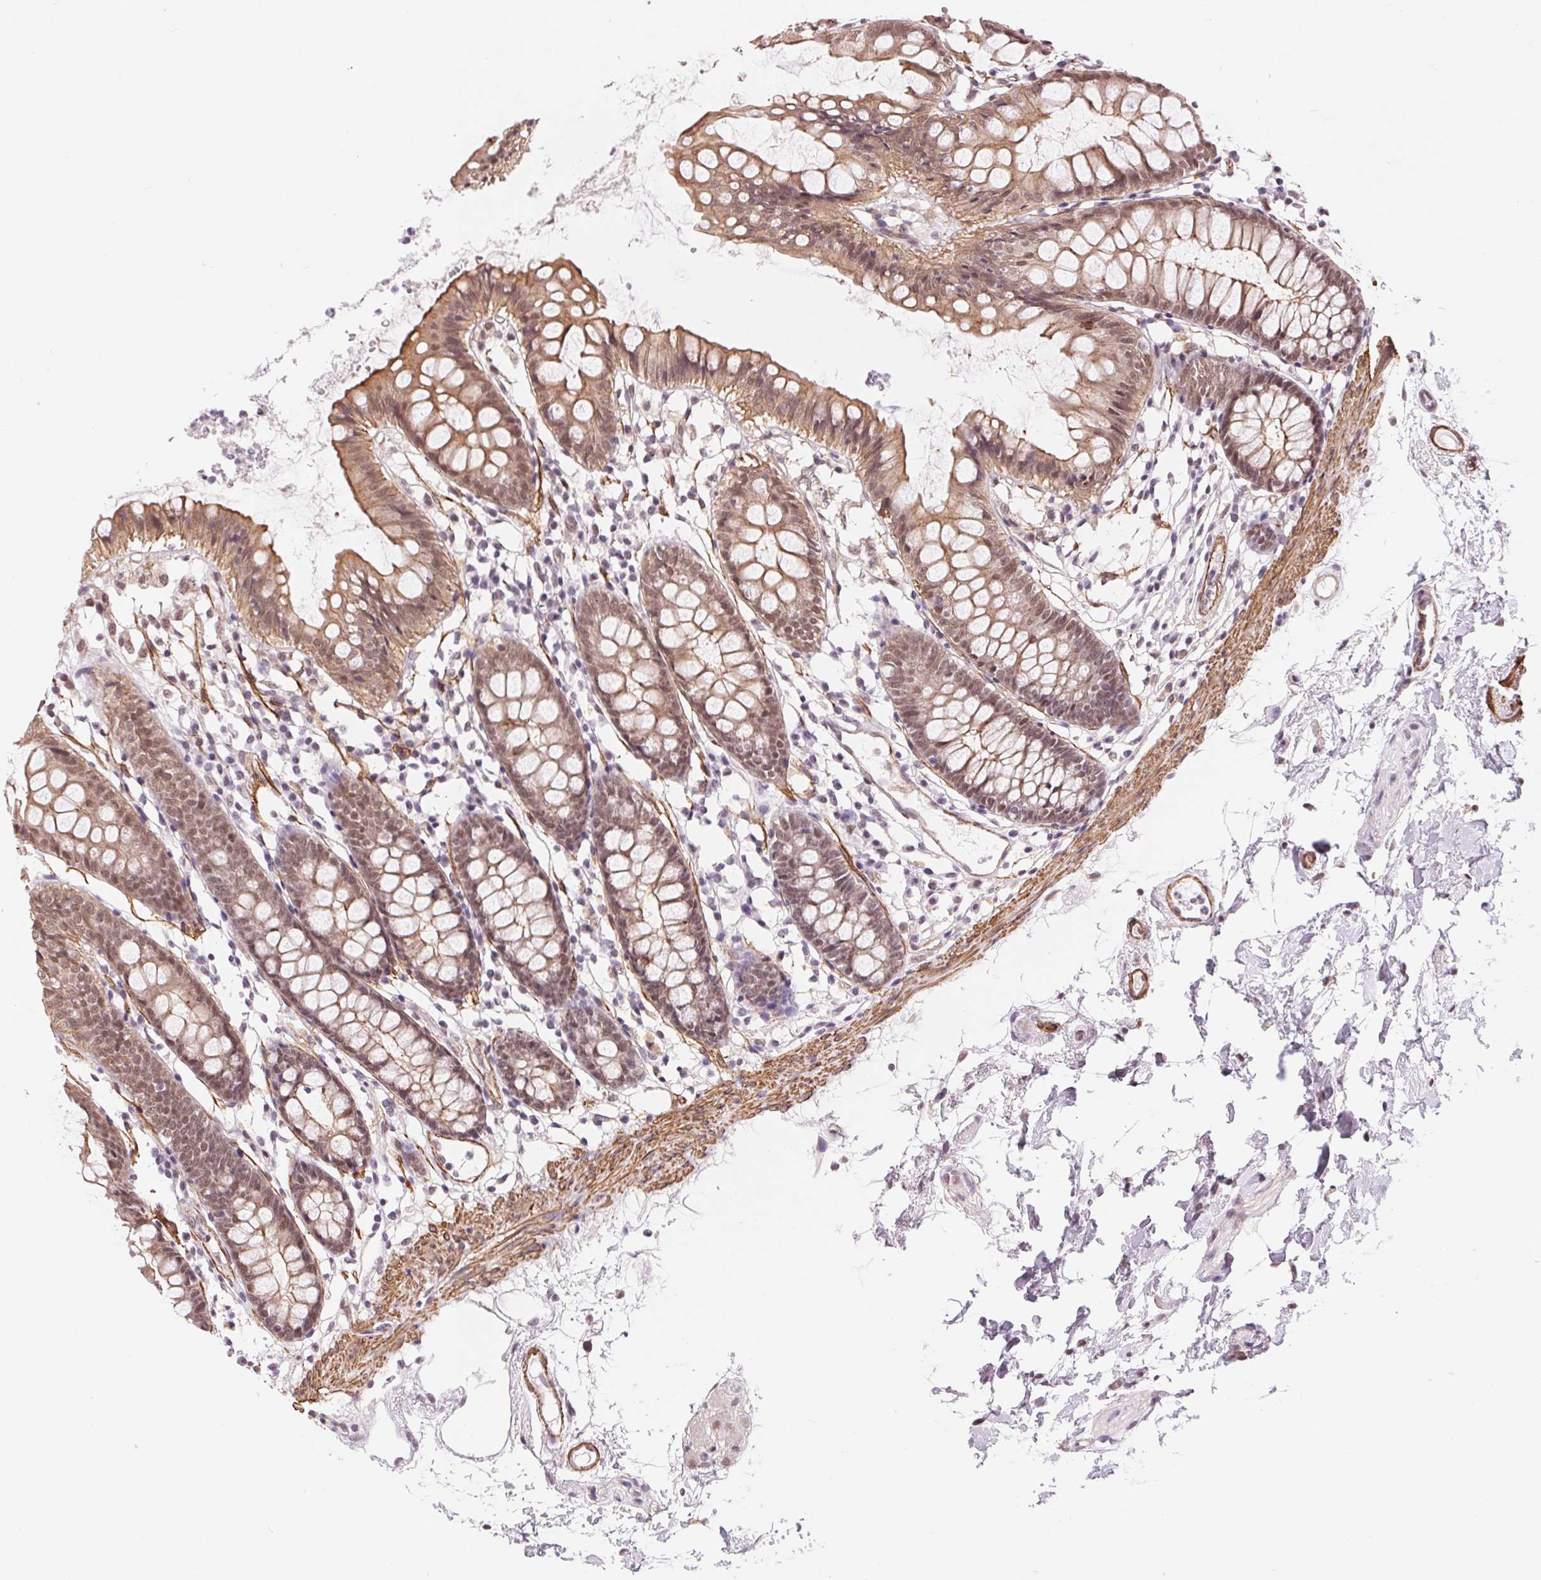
{"staining": {"intensity": "moderate", "quantity": "25%-75%", "location": "cytoplasmic/membranous"}, "tissue": "colon", "cell_type": "Endothelial cells", "image_type": "normal", "snomed": [{"axis": "morphology", "description": "Normal tissue, NOS"}, {"axis": "topography", "description": "Colon"}], "caption": "High-power microscopy captured an immunohistochemistry image of normal colon, revealing moderate cytoplasmic/membranous positivity in approximately 25%-75% of endothelial cells.", "gene": "BCAT1", "patient": {"sex": "female", "age": 84}}